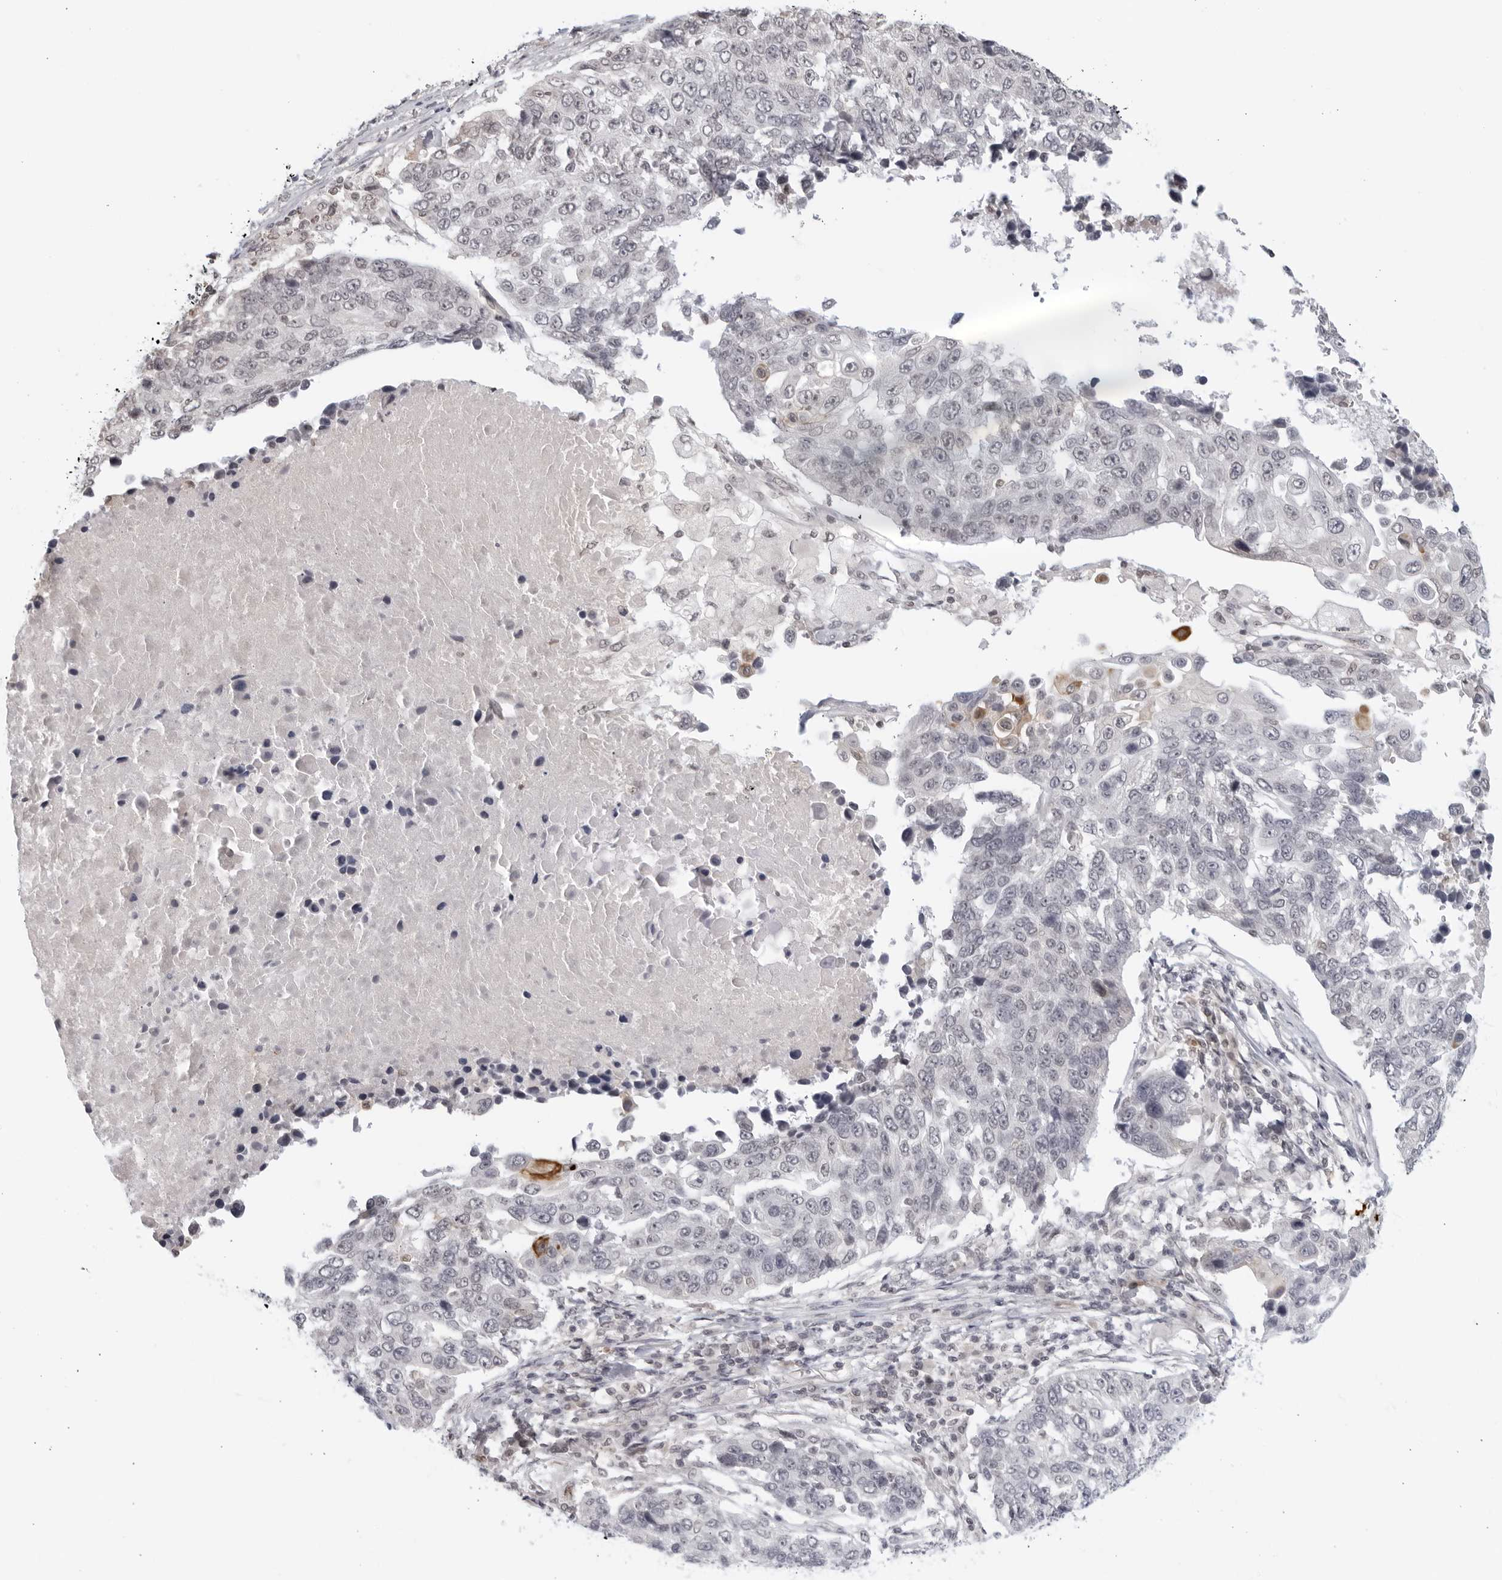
{"staining": {"intensity": "negative", "quantity": "none", "location": "none"}, "tissue": "lung cancer", "cell_type": "Tumor cells", "image_type": "cancer", "snomed": [{"axis": "morphology", "description": "Squamous cell carcinoma, NOS"}, {"axis": "topography", "description": "Lung"}], "caption": "This is an immunohistochemistry image of lung squamous cell carcinoma. There is no expression in tumor cells.", "gene": "RAB11FIP3", "patient": {"sex": "male", "age": 66}}